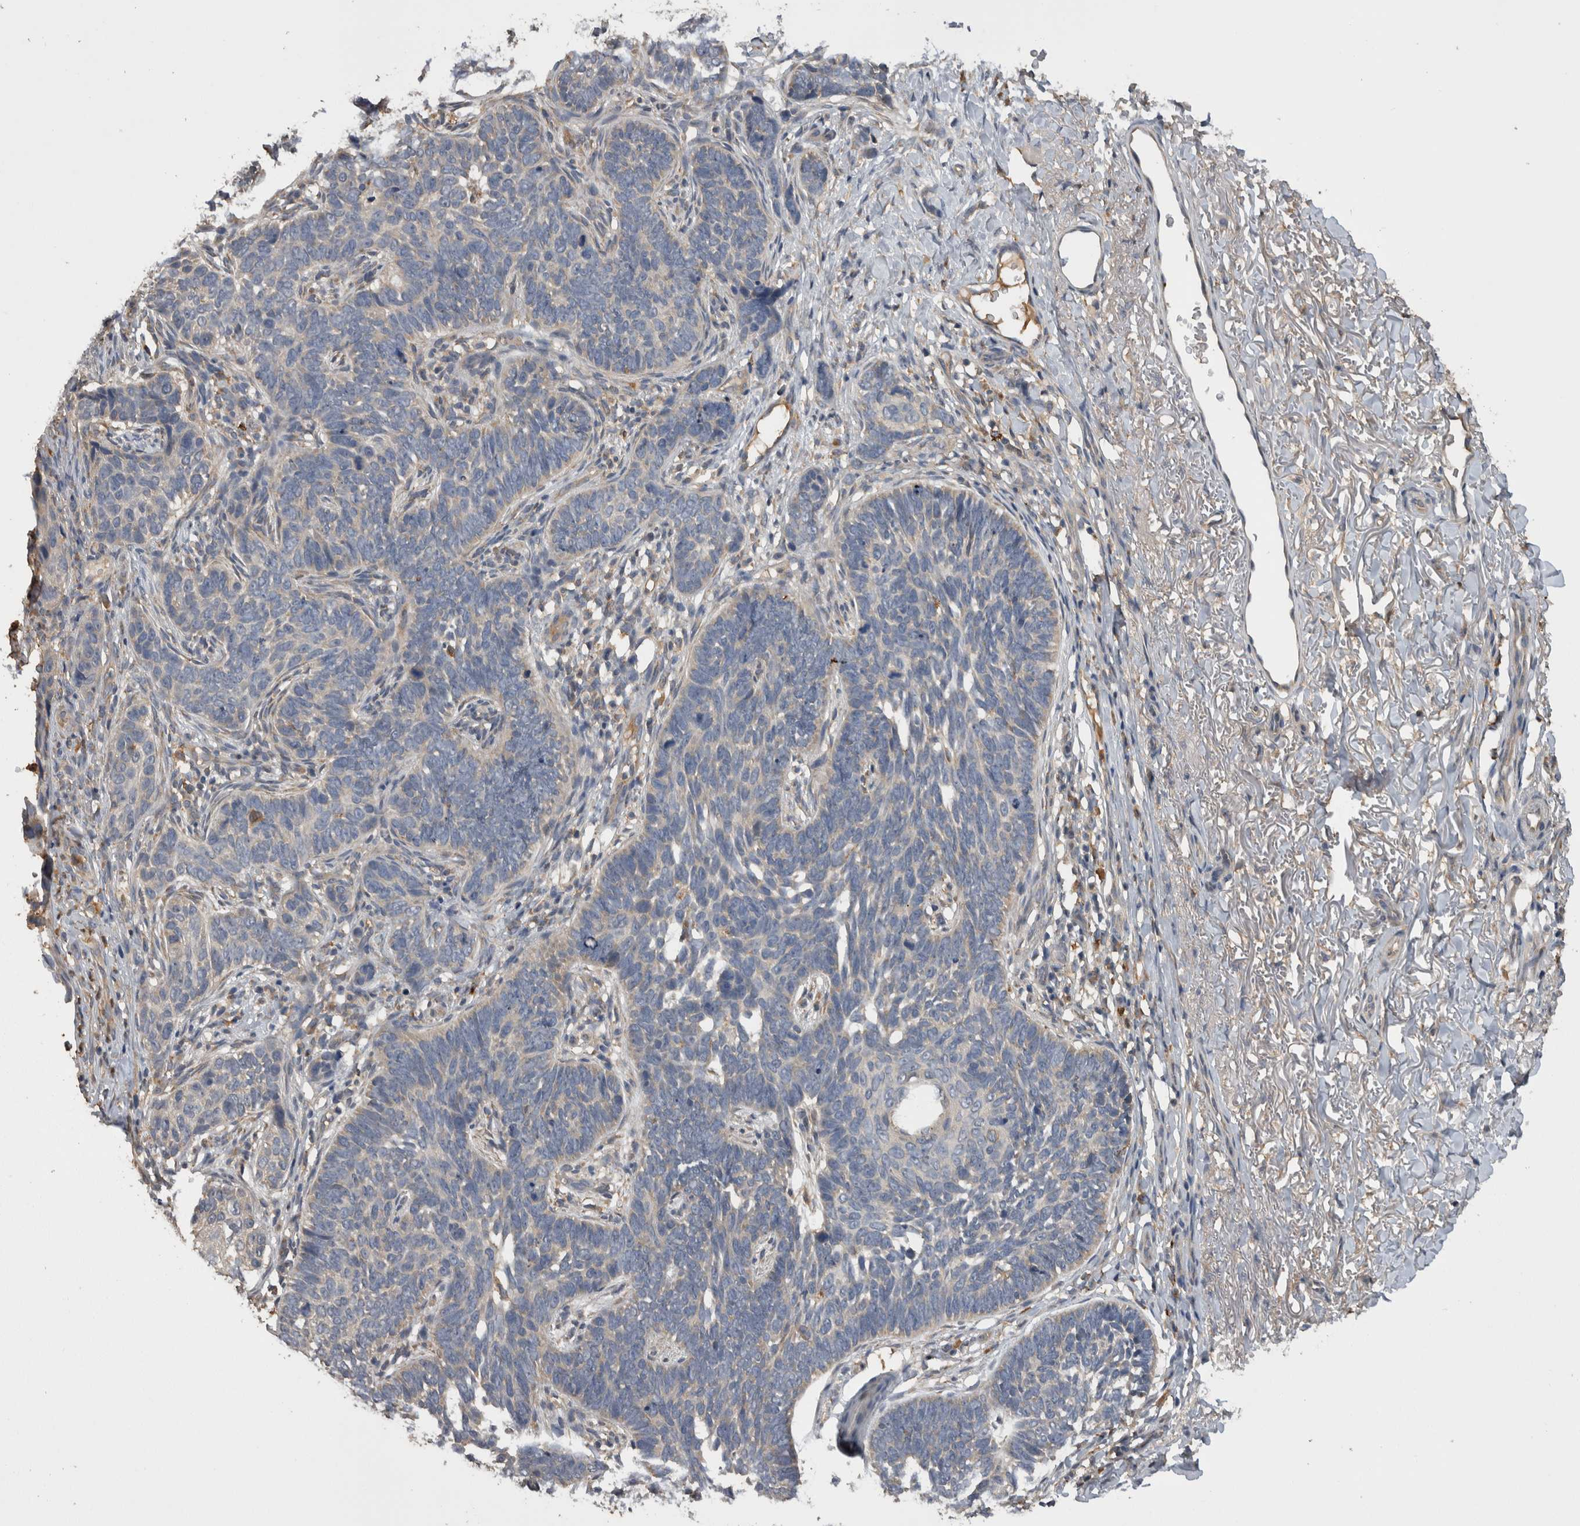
{"staining": {"intensity": "negative", "quantity": "none", "location": "none"}, "tissue": "skin cancer", "cell_type": "Tumor cells", "image_type": "cancer", "snomed": [{"axis": "morphology", "description": "Normal tissue, NOS"}, {"axis": "morphology", "description": "Basal cell carcinoma"}, {"axis": "topography", "description": "Skin"}], "caption": "An immunohistochemistry (IHC) histopathology image of basal cell carcinoma (skin) is shown. There is no staining in tumor cells of basal cell carcinoma (skin).", "gene": "TMED7", "patient": {"sex": "male", "age": 77}}